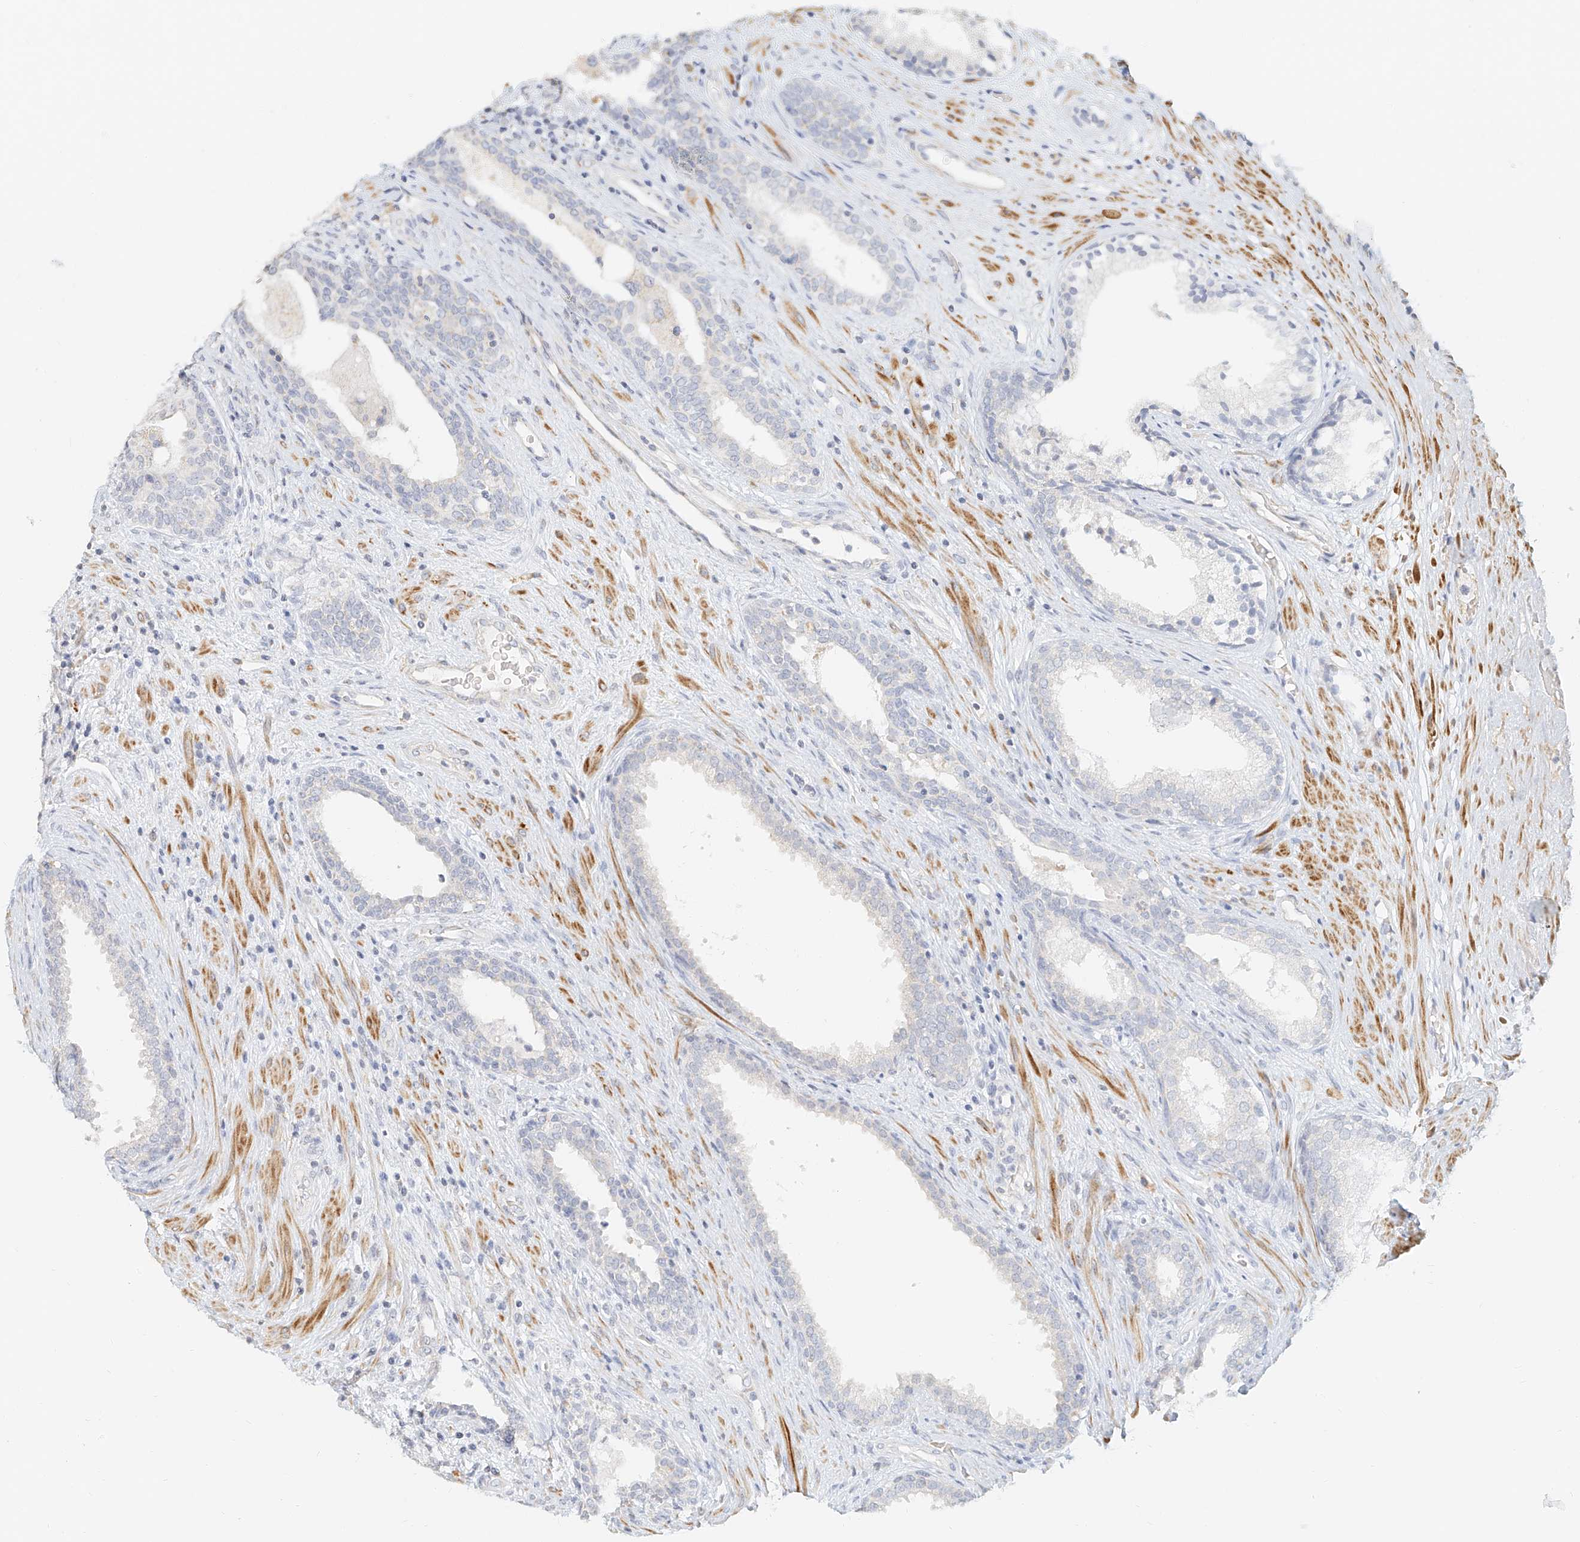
{"staining": {"intensity": "negative", "quantity": "none", "location": "none"}, "tissue": "prostate", "cell_type": "Glandular cells", "image_type": "normal", "snomed": [{"axis": "morphology", "description": "Normal tissue, NOS"}, {"axis": "topography", "description": "Prostate"}], "caption": "Image shows no significant protein staining in glandular cells of unremarkable prostate.", "gene": "CXorf58", "patient": {"sex": "male", "age": 76}}